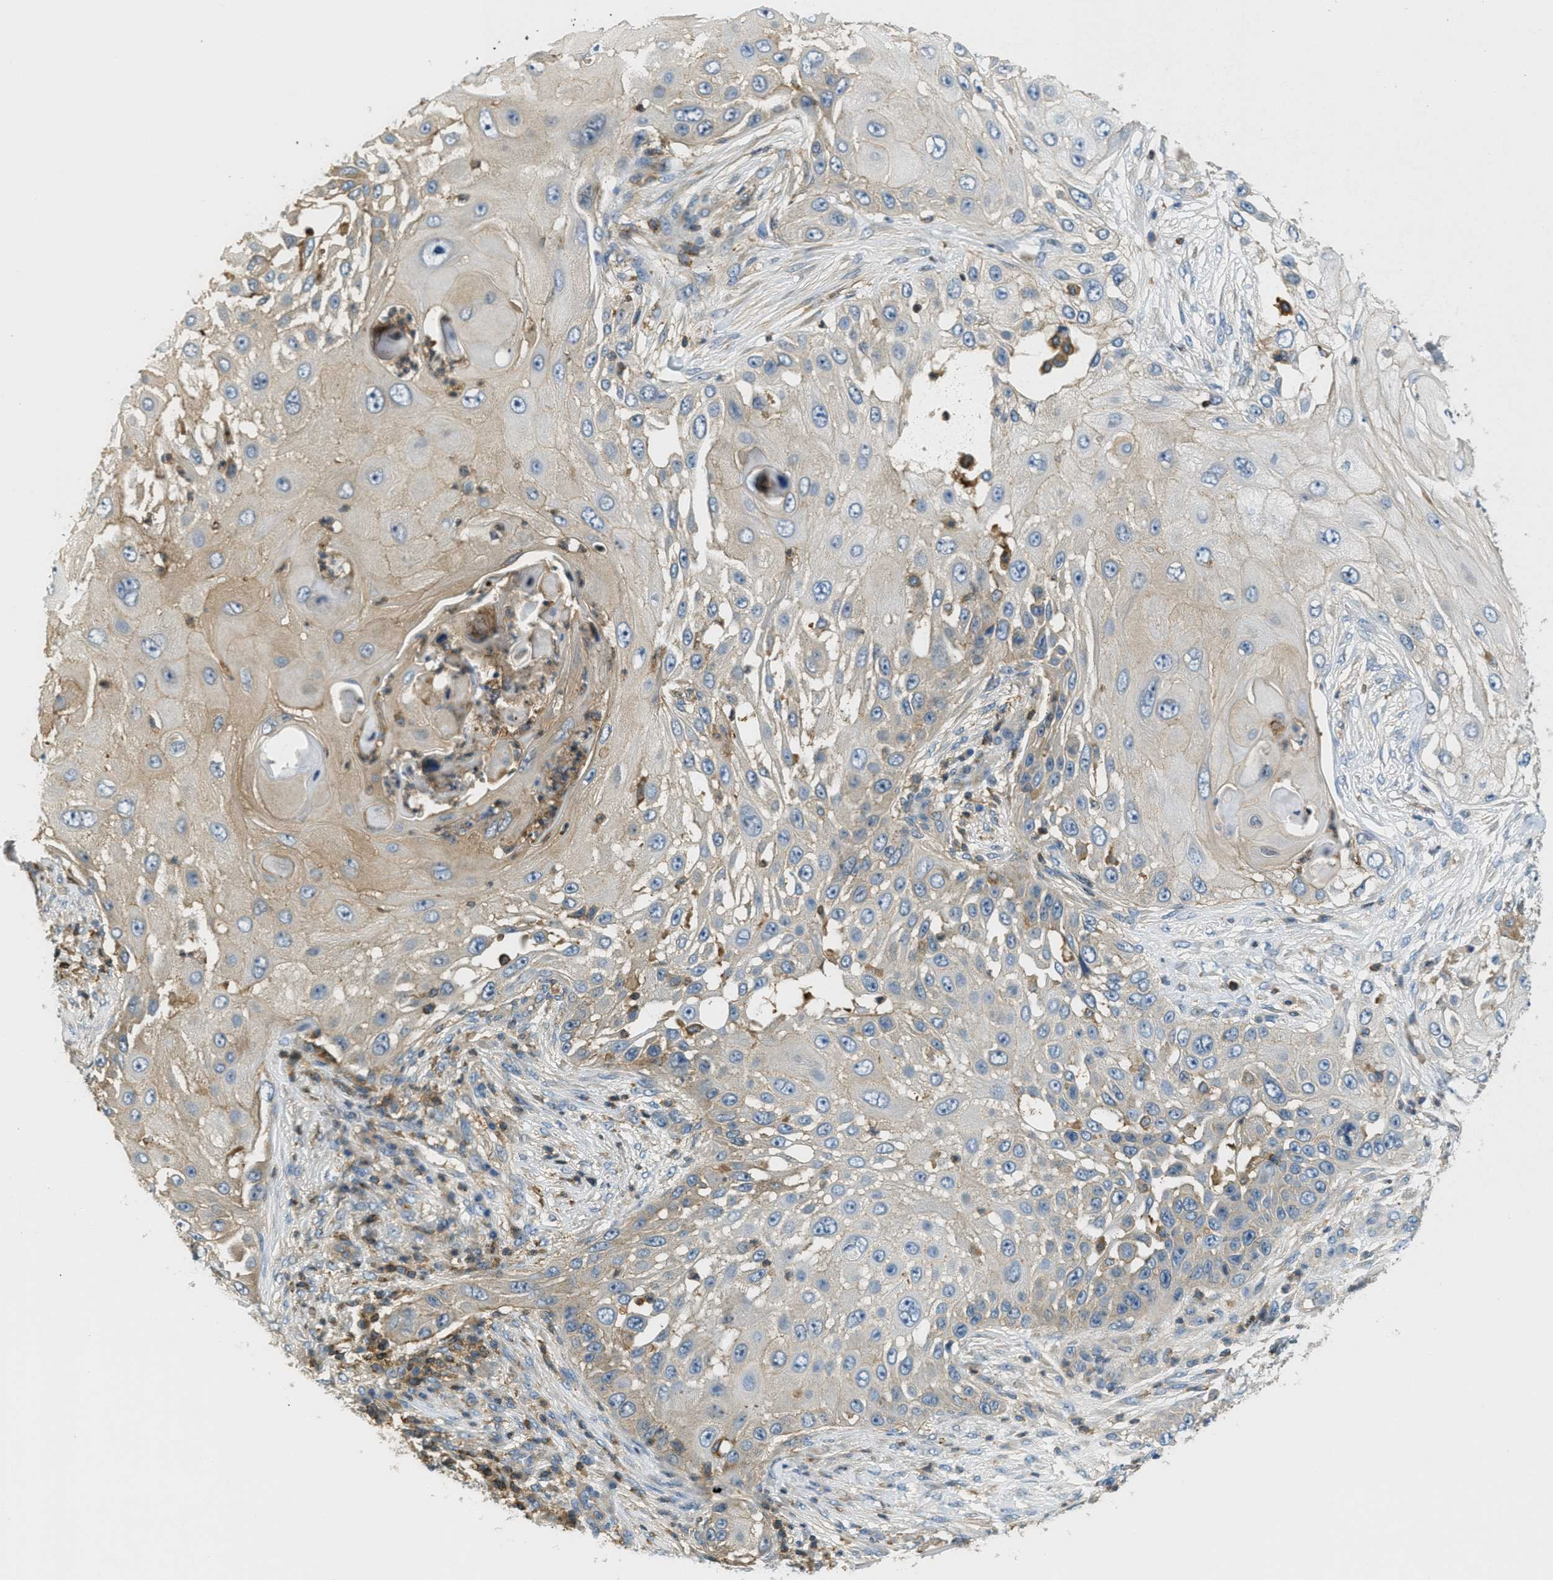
{"staining": {"intensity": "weak", "quantity": "<25%", "location": "cytoplasmic/membranous"}, "tissue": "skin cancer", "cell_type": "Tumor cells", "image_type": "cancer", "snomed": [{"axis": "morphology", "description": "Squamous cell carcinoma, NOS"}, {"axis": "topography", "description": "Skin"}], "caption": "High magnification brightfield microscopy of skin cancer (squamous cell carcinoma) stained with DAB (3,3'-diaminobenzidine) (brown) and counterstained with hematoxylin (blue): tumor cells show no significant expression.", "gene": "GRIK2", "patient": {"sex": "female", "age": 44}}